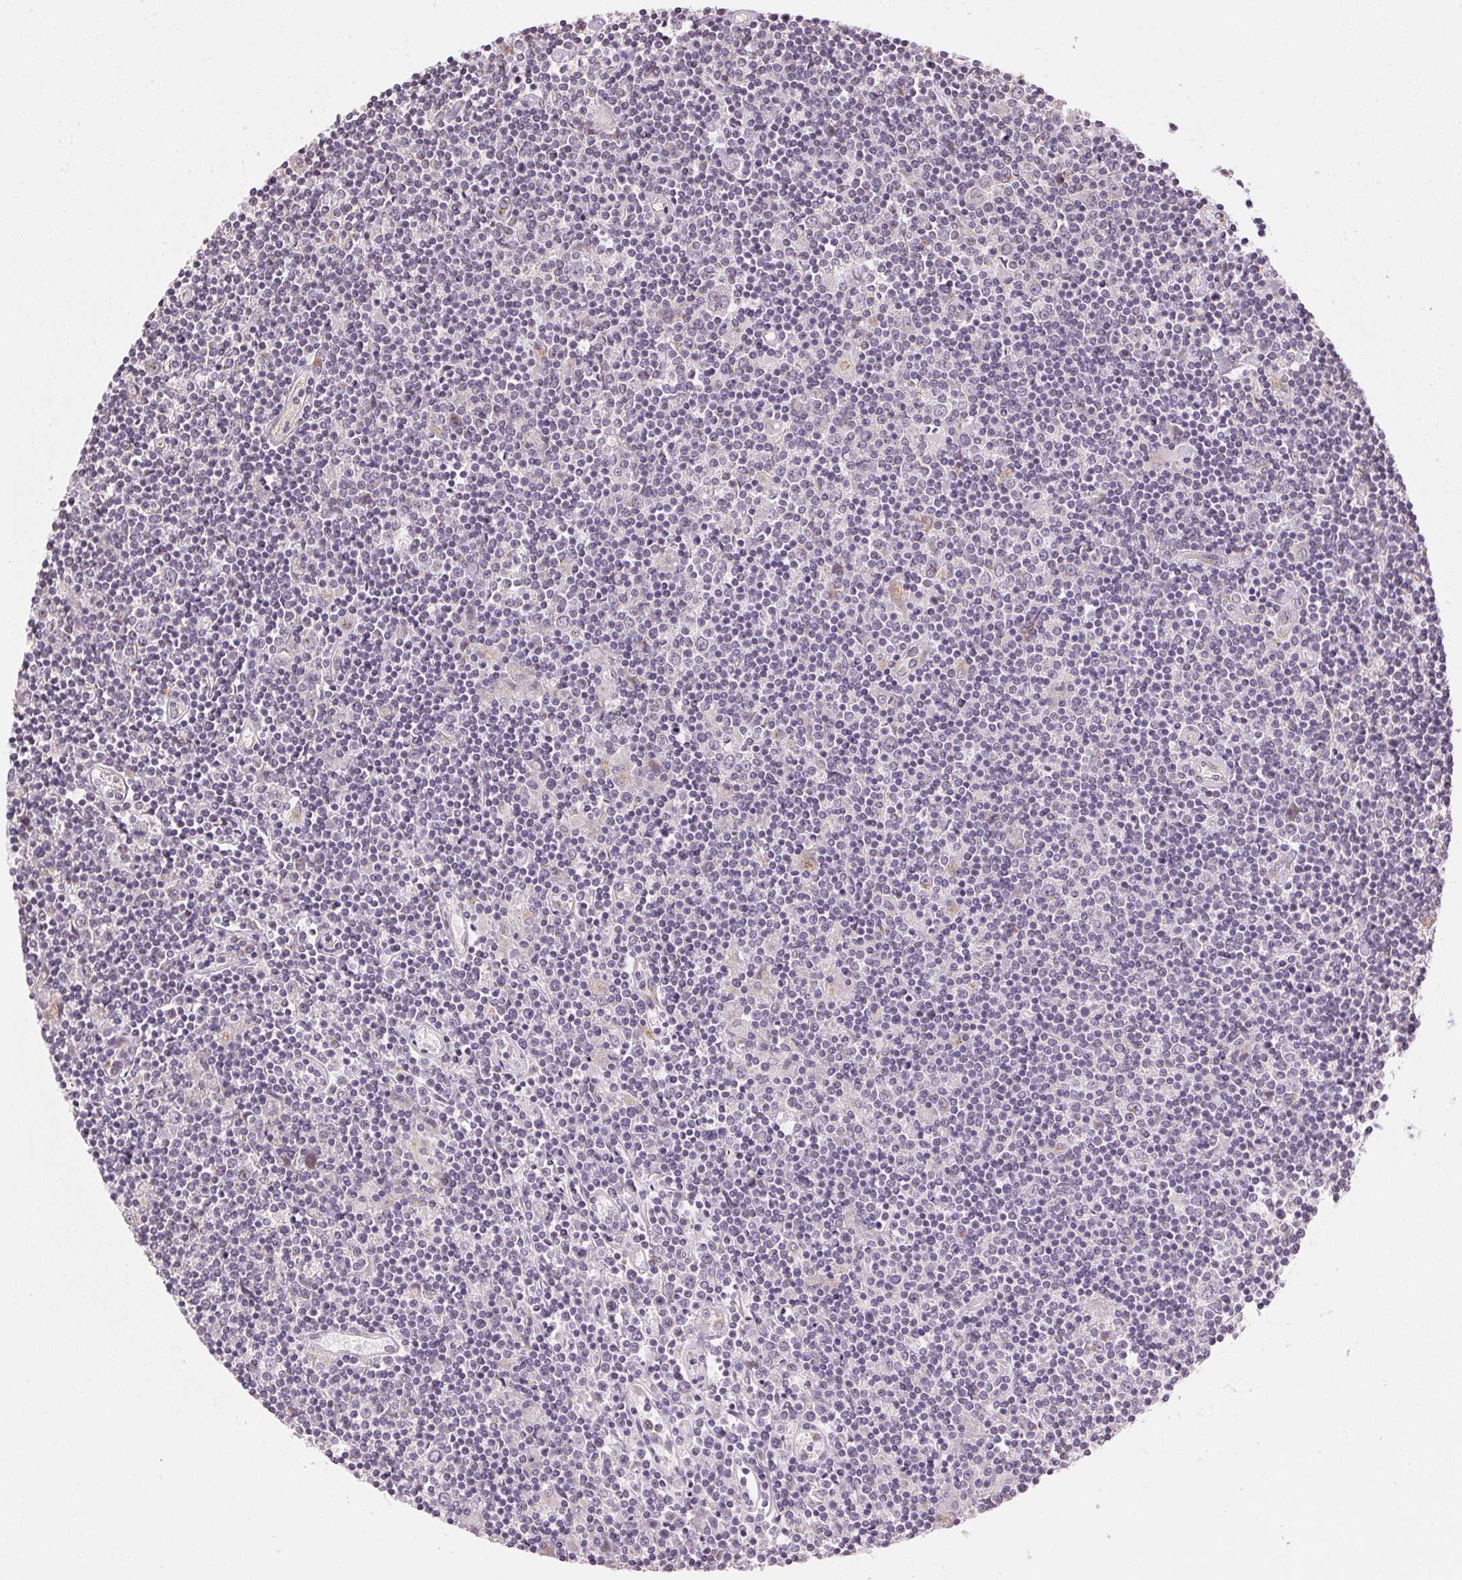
{"staining": {"intensity": "negative", "quantity": "none", "location": "none"}, "tissue": "lymphoma", "cell_type": "Tumor cells", "image_type": "cancer", "snomed": [{"axis": "morphology", "description": "Hodgkin's disease, NOS"}, {"axis": "topography", "description": "Lymph node"}], "caption": "DAB (3,3'-diaminobenzidine) immunohistochemical staining of Hodgkin's disease shows no significant staining in tumor cells.", "gene": "GOLPH3", "patient": {"sex": "male", "age": 40}}